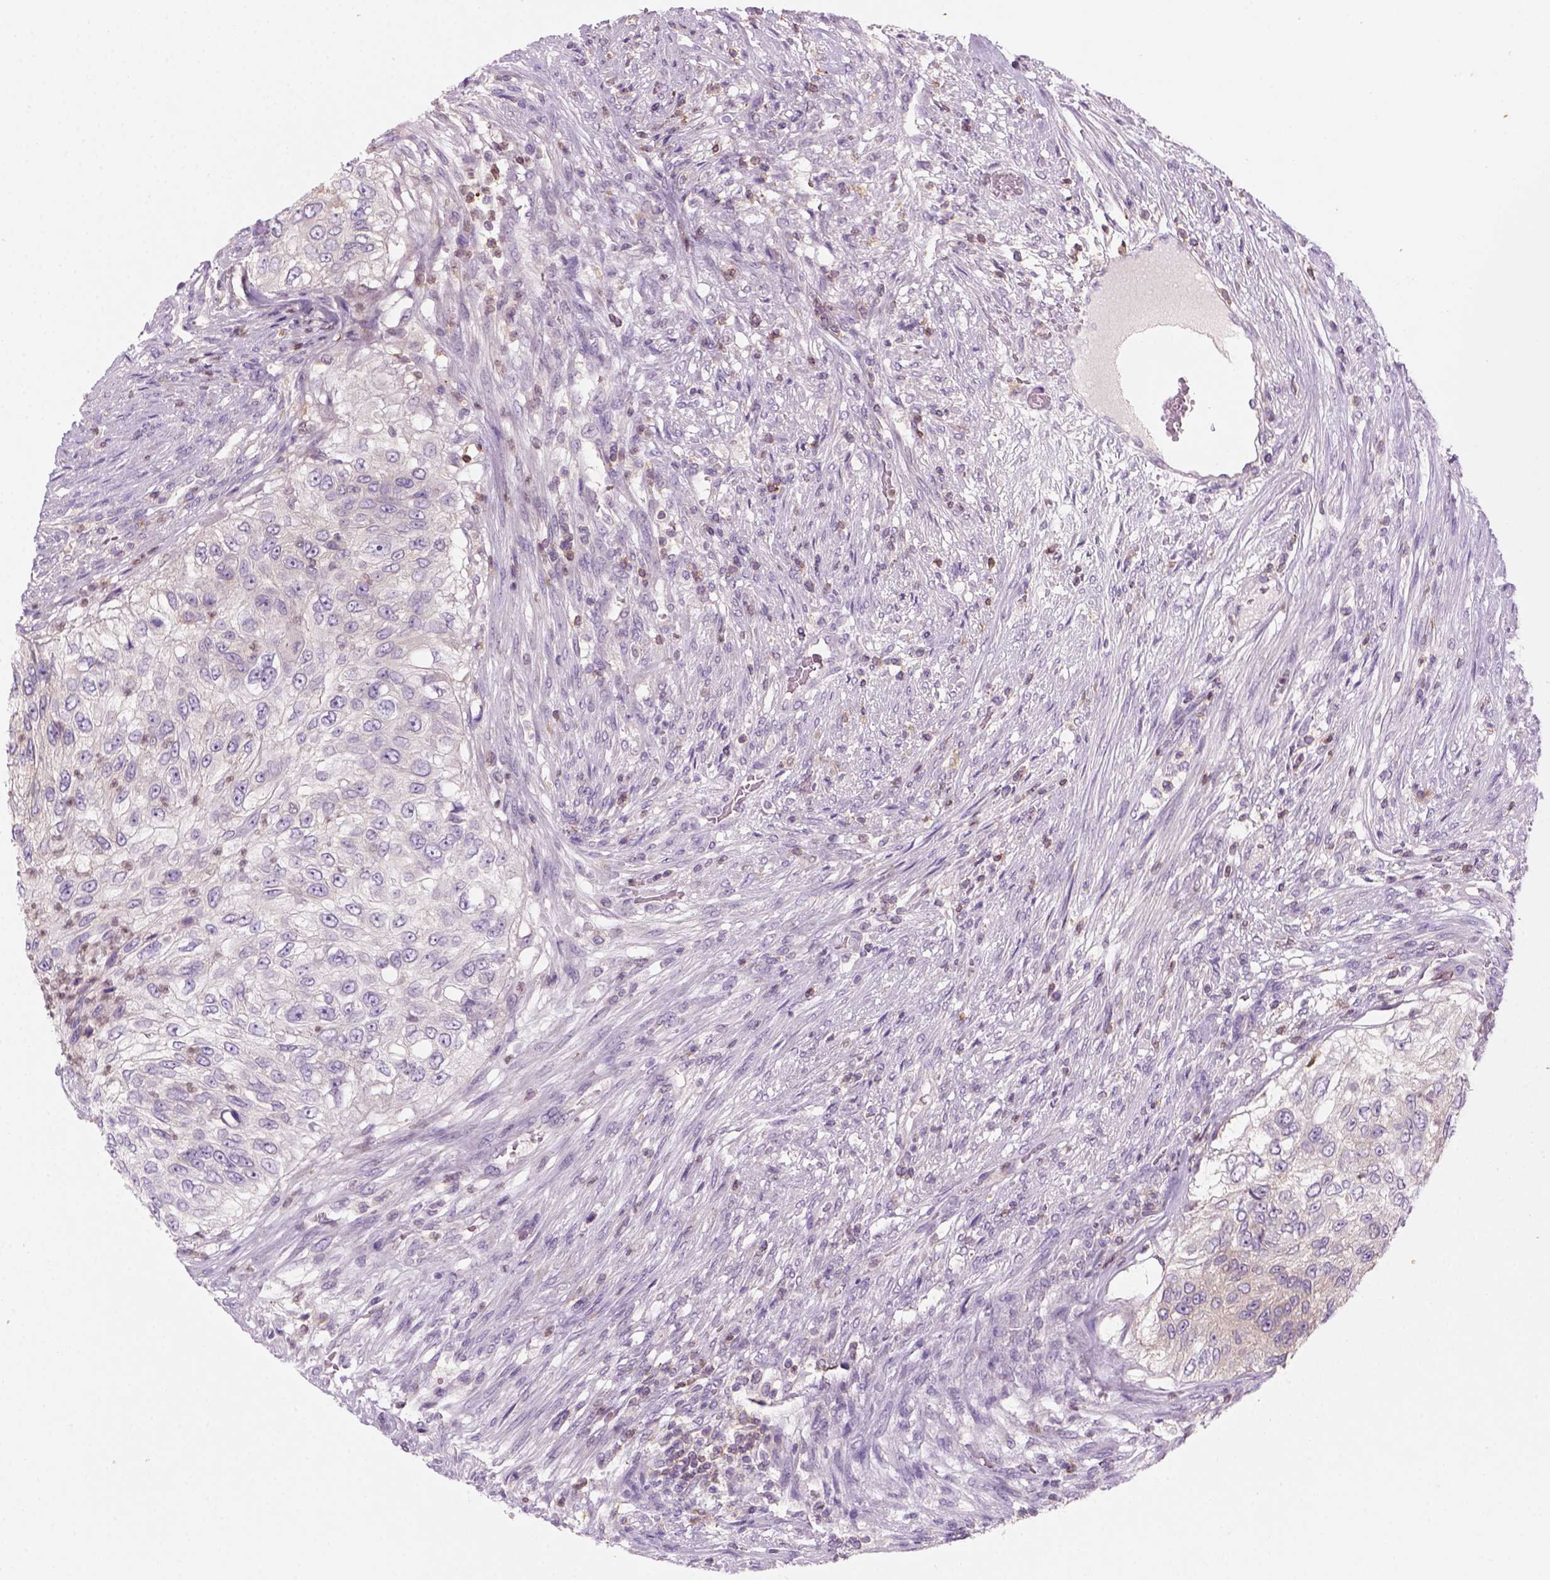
{"staining": {"intensity": "negative", "quantity": "none", "location": "none"}, "tissue": "urothelial cancer", "cell_type": "Tumor cells", "image_type": "cancer", "snomed": [{"axis": "morphology", "description": "Urothelial carcinoma, High grade"}, {"axis": "topography", "description": "Urinary bladder"}], "caption": "The image shows no significant expression in tumor cells of high-grade urothelial carcinoma.", "gene": "GOT1", "patient": {"sex": "female", "age": 60}}